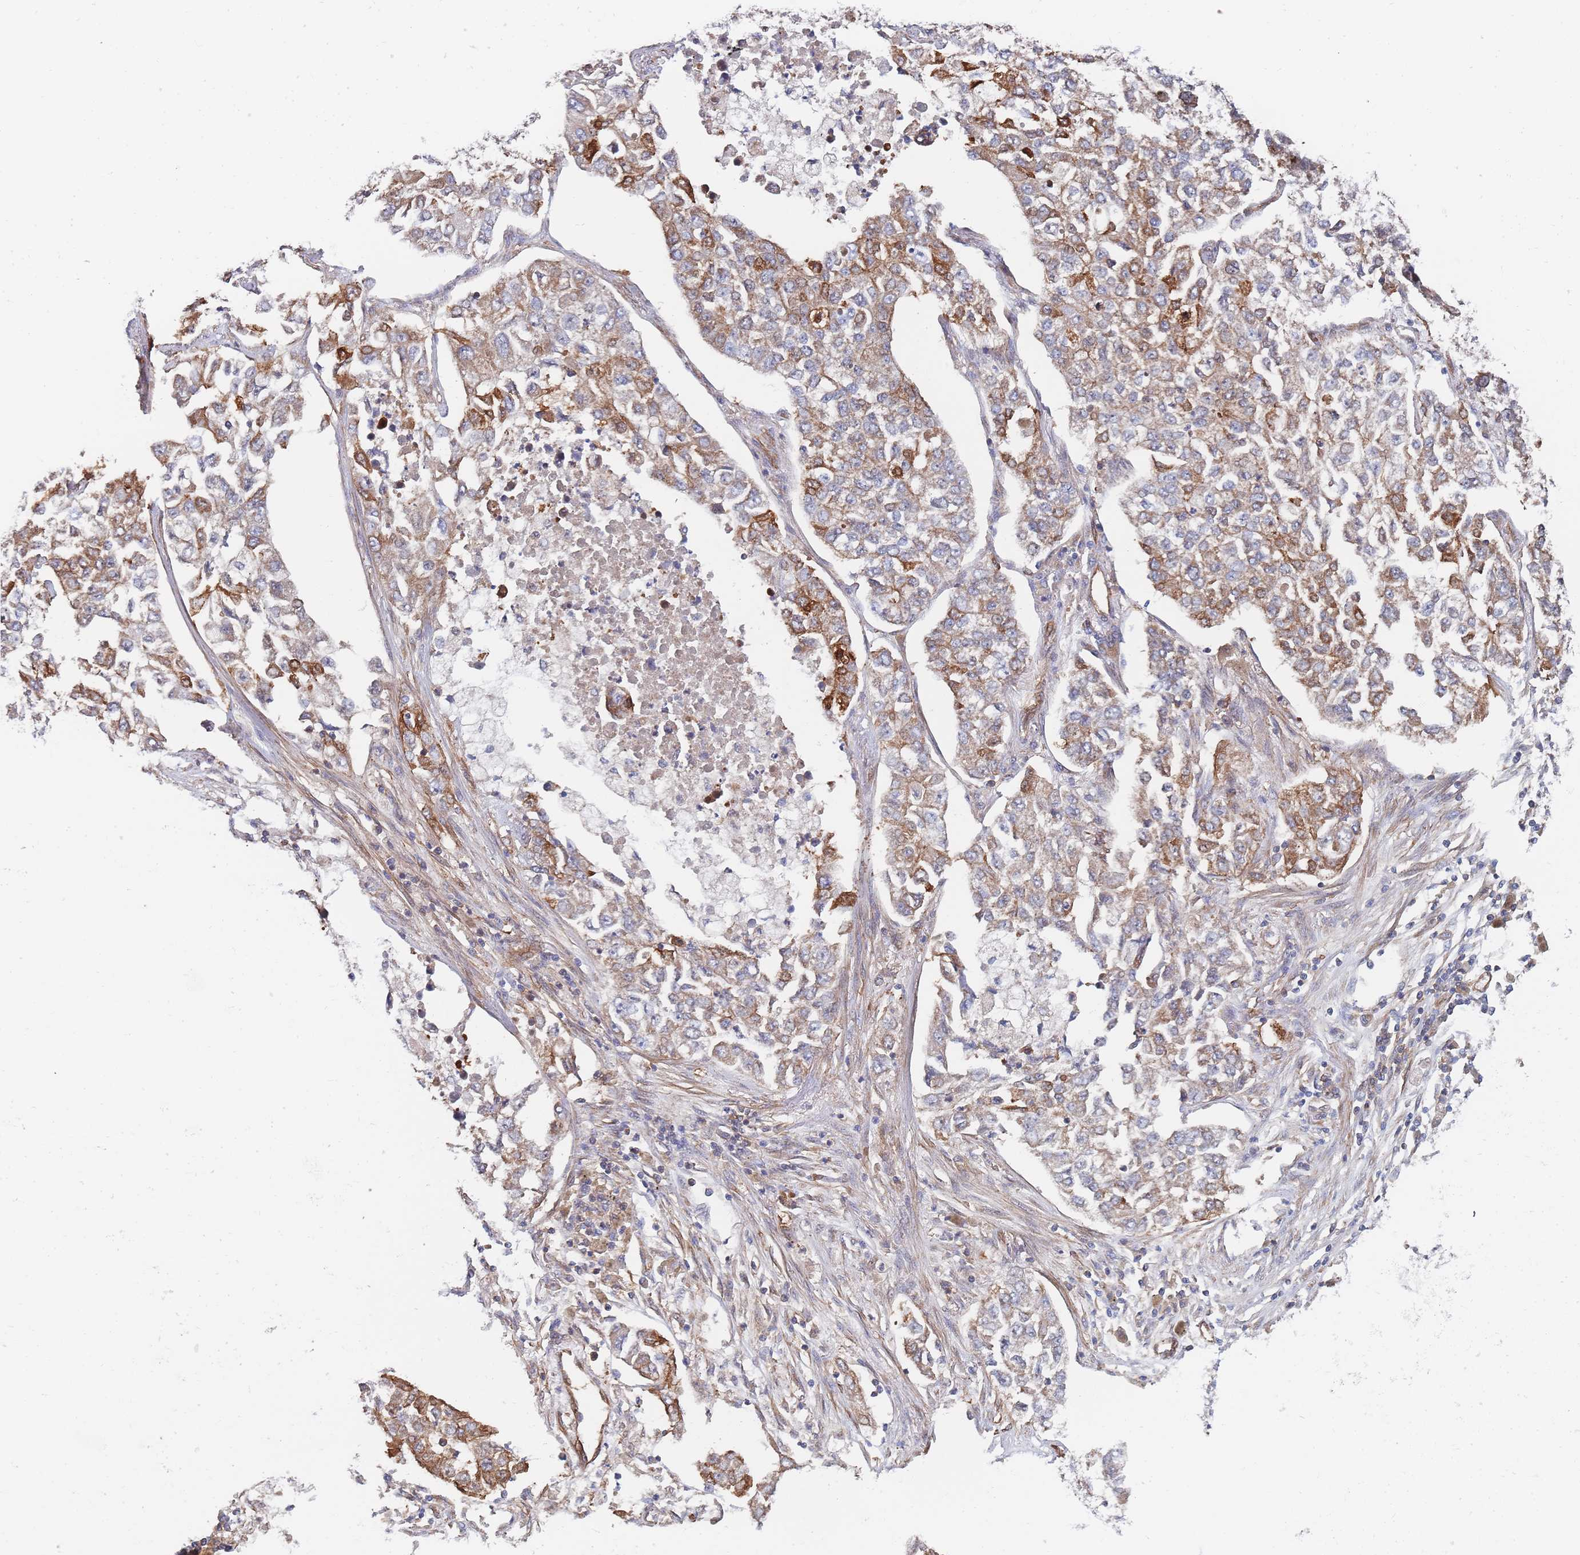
{"staining": {"intensity": "moderate", "quantity": ">75%", "location": "cytoplasmic/membranous"}, "tissue": "lung cancer", "cell_type": "Tumor cells", "image_type": "cancer", "snomed": [{"axis": "morphology", "description": "Adenocarcinoma, NOS"}, {"axis": "topography", "description": "Lung"}], "caption": "Immunohistochemical staining of lung adenocarcinoma shows medium levels of moderate cytoplasmic/membranous protein staining in about >75% of tumor cells. (DAB IHC, brown staining for protein, blue staining for nuclei).", "gene": "G6PC1", "patient": {"sex": "male", "age": 49}}